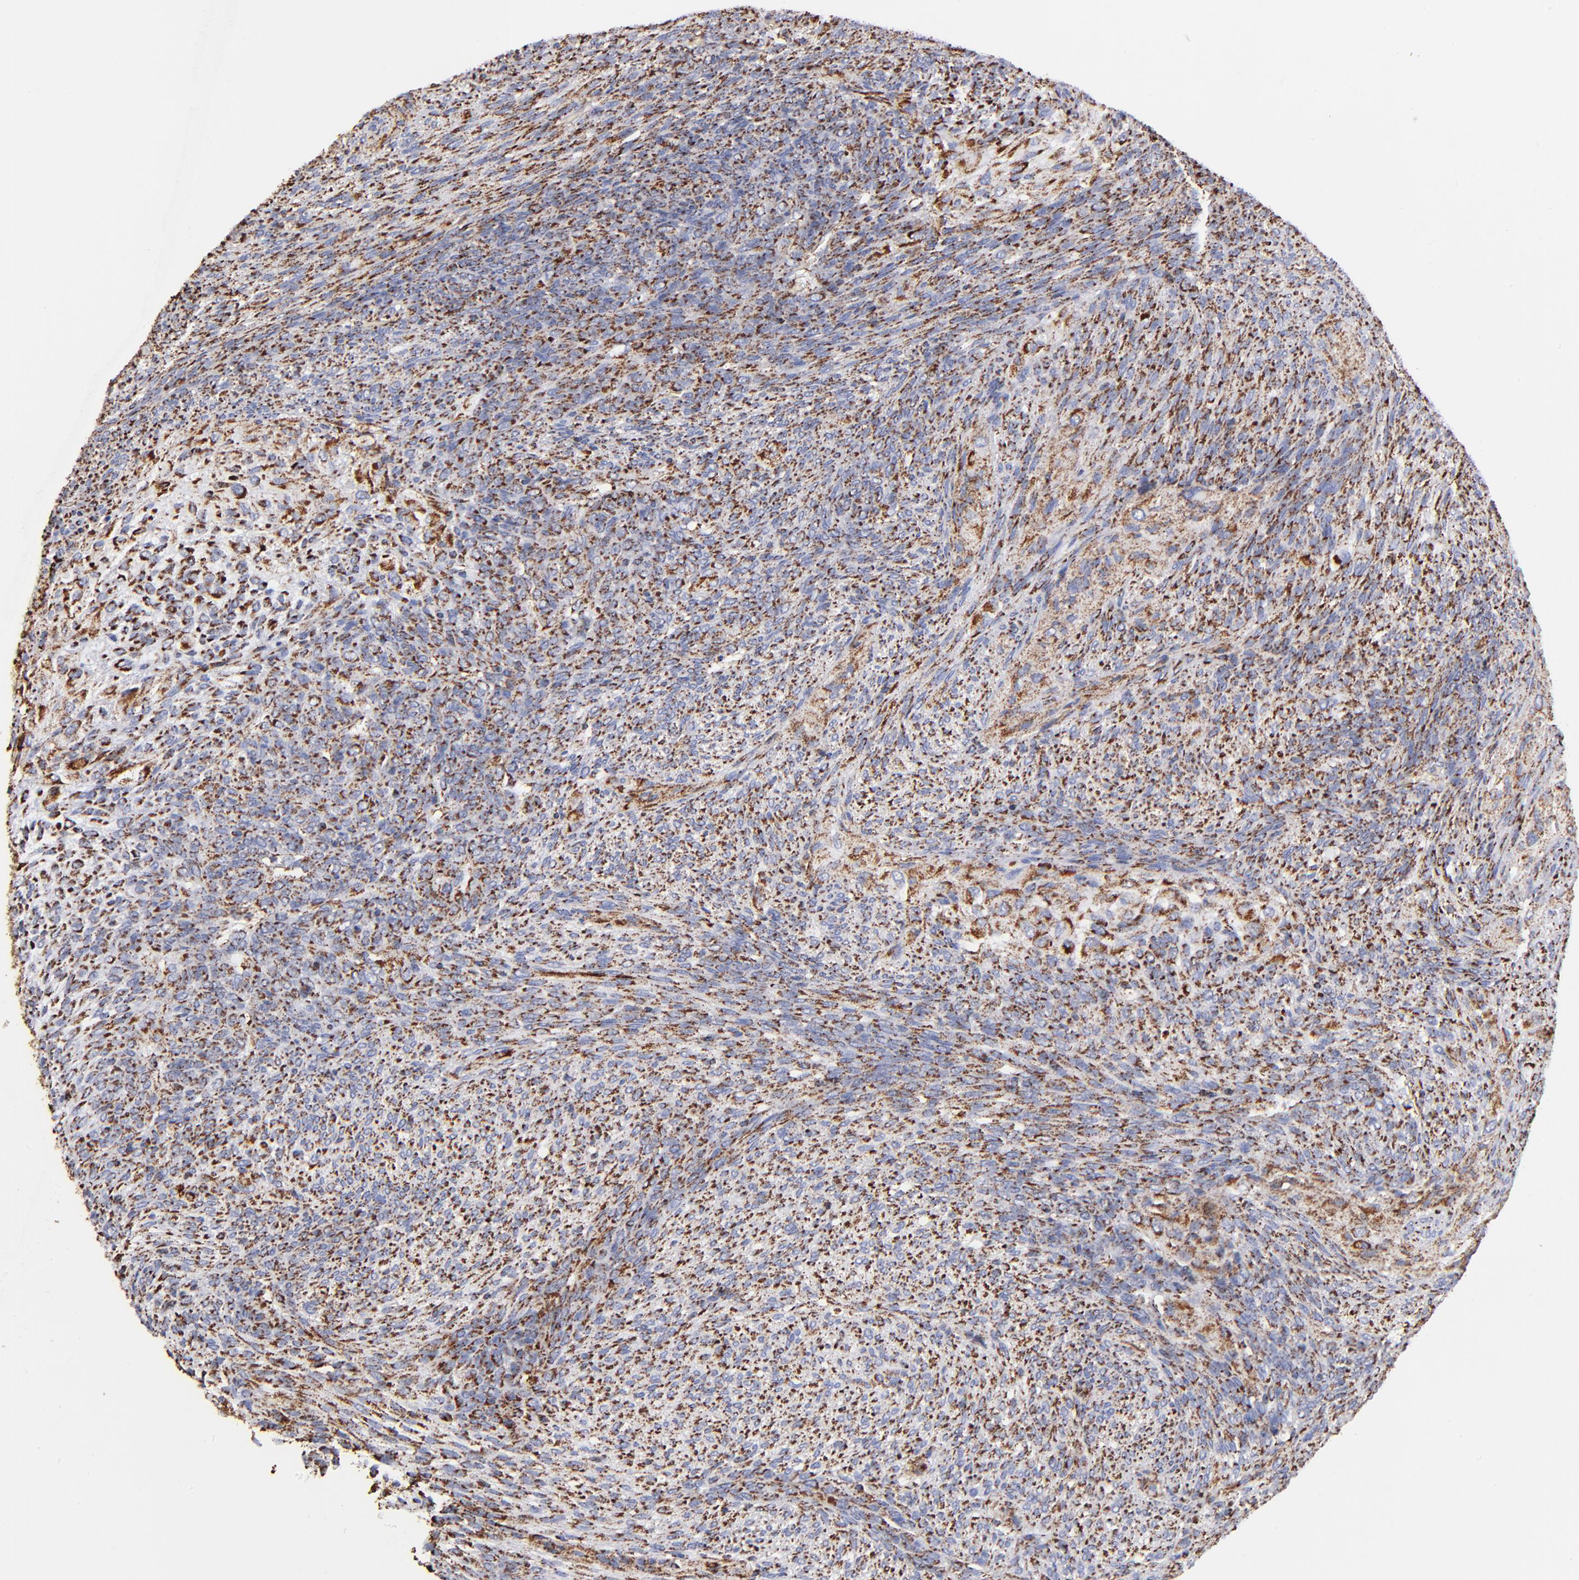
{"staining": {"intensity": "strong", "quantity": ">75%", "location": "cytoplasmic/membranous"}, "tissue": "glioma", "cell_type": "Tumor cells", "image_type": "cancer", "snomed": [{"axis": "morphology", "description": "Glioma, malignant, High grade"}, {"axis": "topography", "description": "Cerebral cortex"}], "caption": "Immunohistochemistry image of neoplastic tissue: human glioma stained using immunohistochemistry demonstrates high levels of strong protein expression localized specifically in the cytoplasmic/membranous of tumor cells, appearing as a cytoplasmic/membranous brown color.", "gene": "PHB1", "patient": {"sex": "female", "age": 55}}